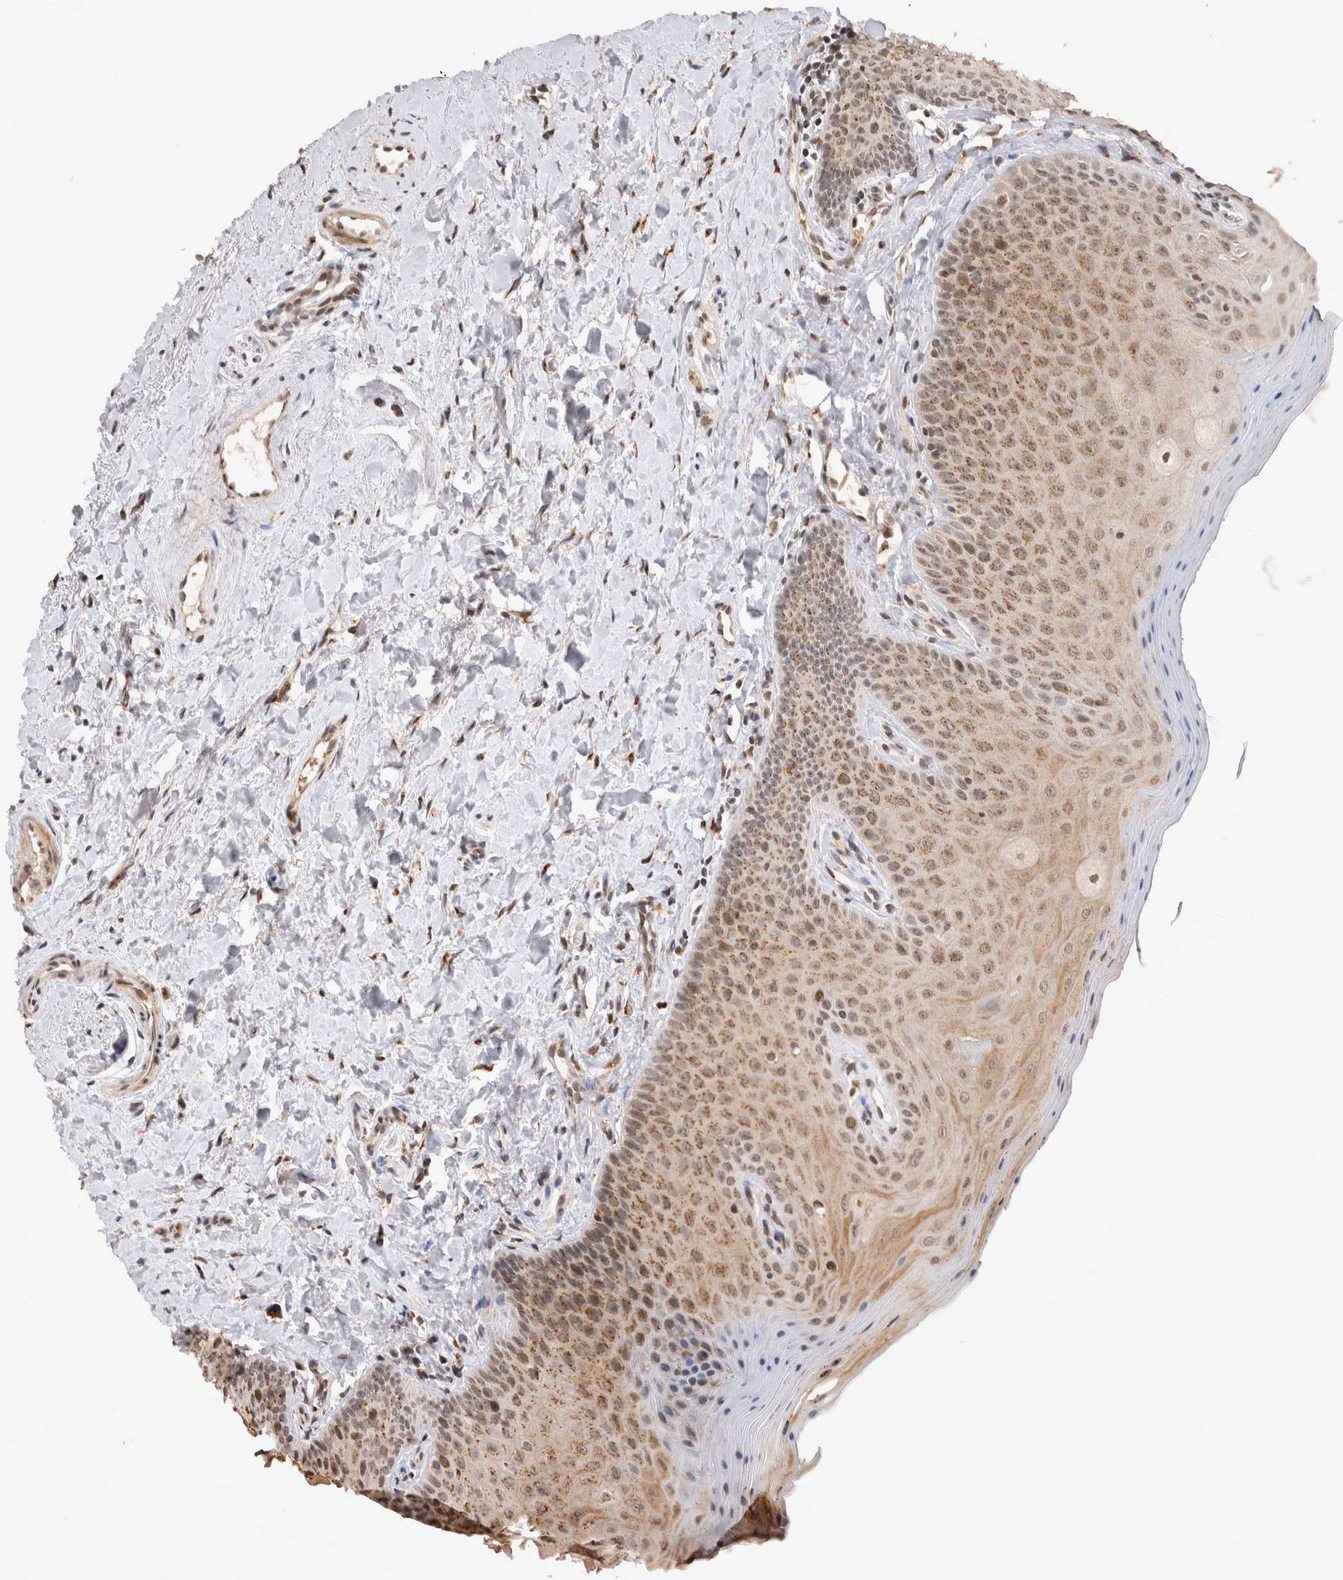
{"staining": {"intensity": "moderate", "quantity": ">75%", "location": "cytoplasmic/membranous,nuclear"}, "tissue": "oral mucosa", "cell_type": "Squamous epithelial cells", "image_type": "normal", "snomed": [{"axis": "morphology", "description": "Normal tissue, NOS"}, {"axis": "topography", "description": "Oral tissue"}], "caption": "This histopathology image reveals immunohistochemistry staining of normal human oral mucosa, with medium moderate cytoplasmic/membranous,nuclear staining in approximately >75% of squamous epithelial cells.", "gene": "TMEM65", "patient": {"sex": "female", "age": 31}}